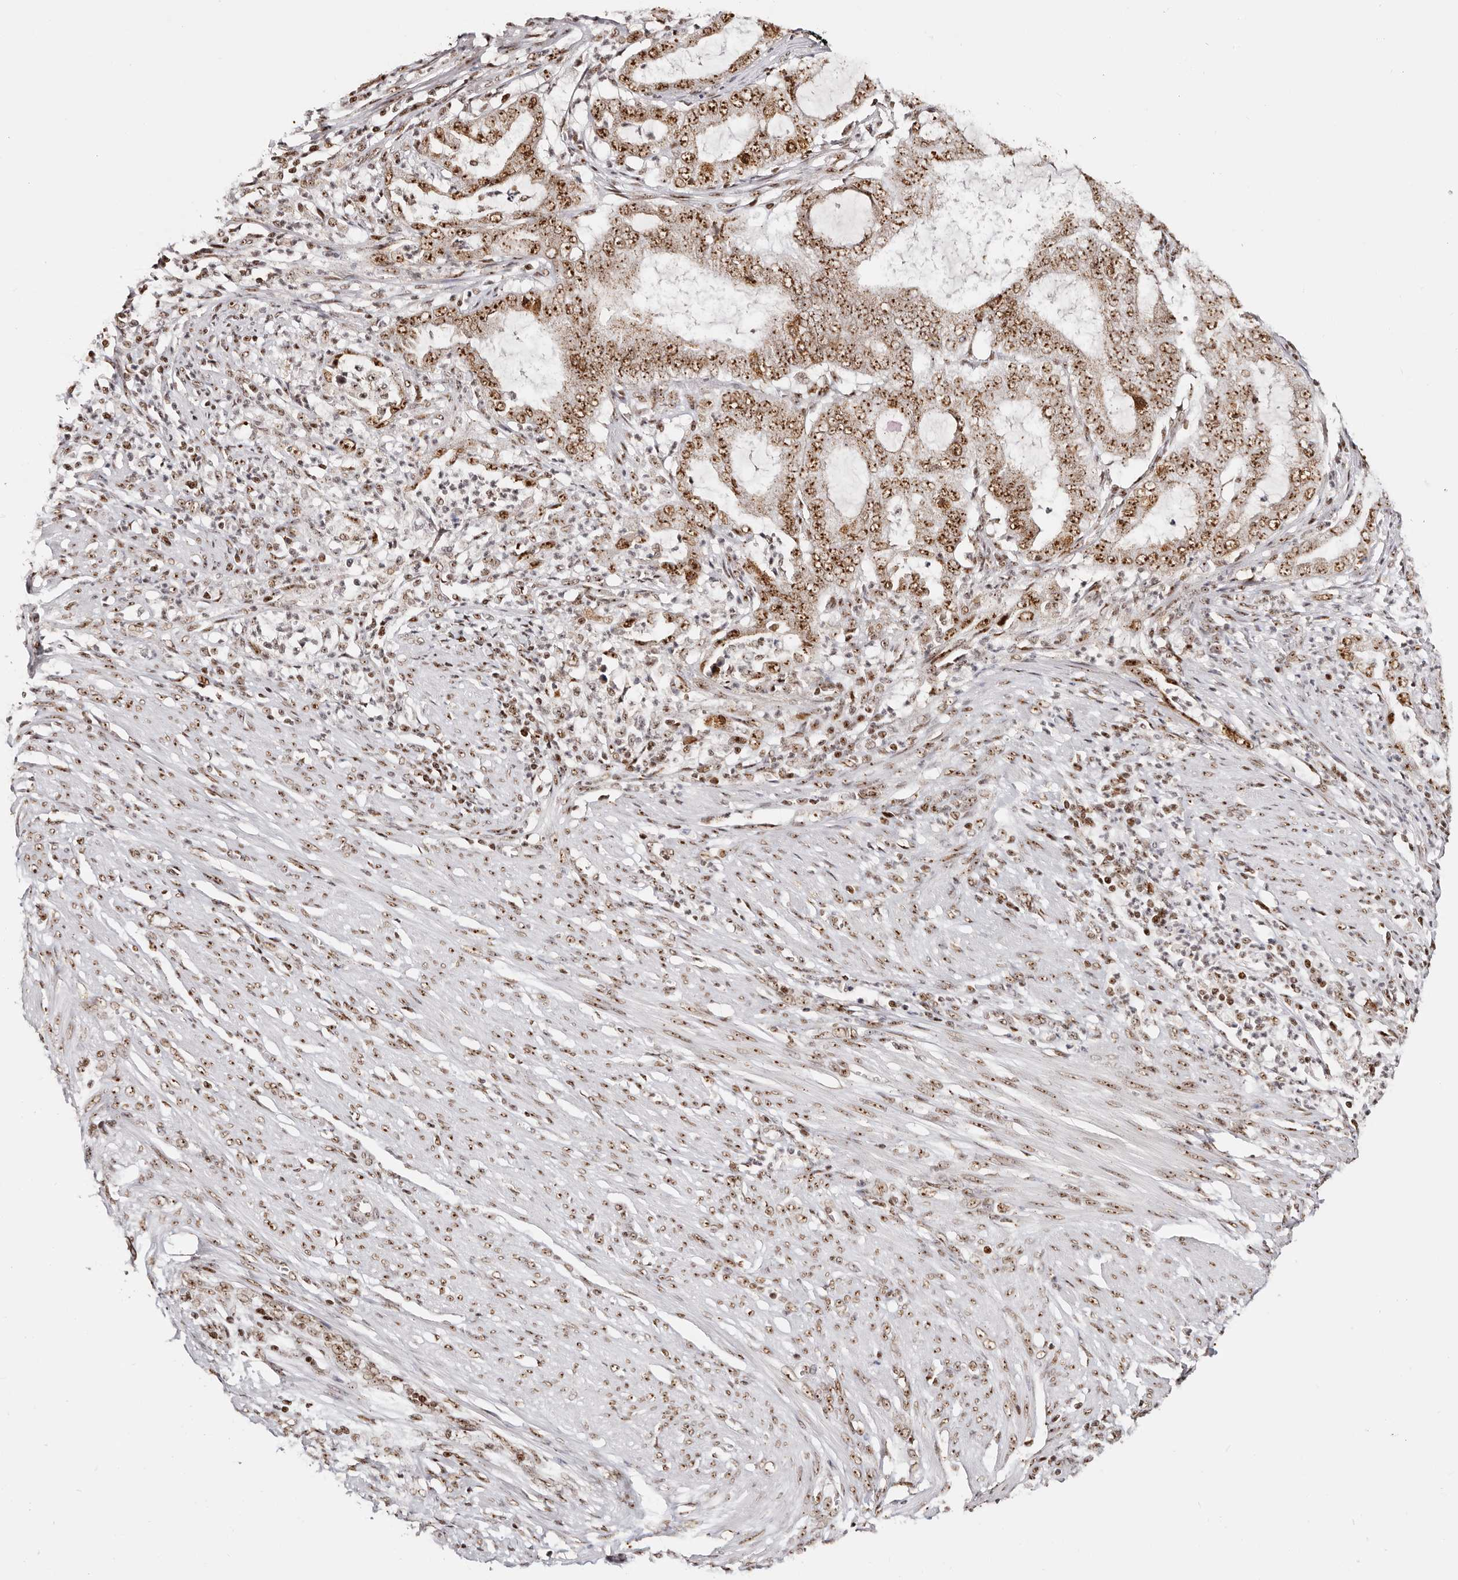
{"staining": {"intensity": "strong", "quantity": ">75%", "location": "nuclear"}, "tissue": "endometrial cancer", "cell_type": "Tumor cells", "image_type": "cancer", "snomed": [{"axis": "morphology", "description": "Adenocarcinoma, NOS"}, {"axis": "topography", "description": "Endometrium"}], "caption": "An image of endometrial cancer stained for a protein exhibits strong nuclear brown staining in tumor cells. The protein is shown in brown color, while the nuclei are stained blue.", "gene": "IQGAP3", "patient": {"sex": "female", "age": 51}}